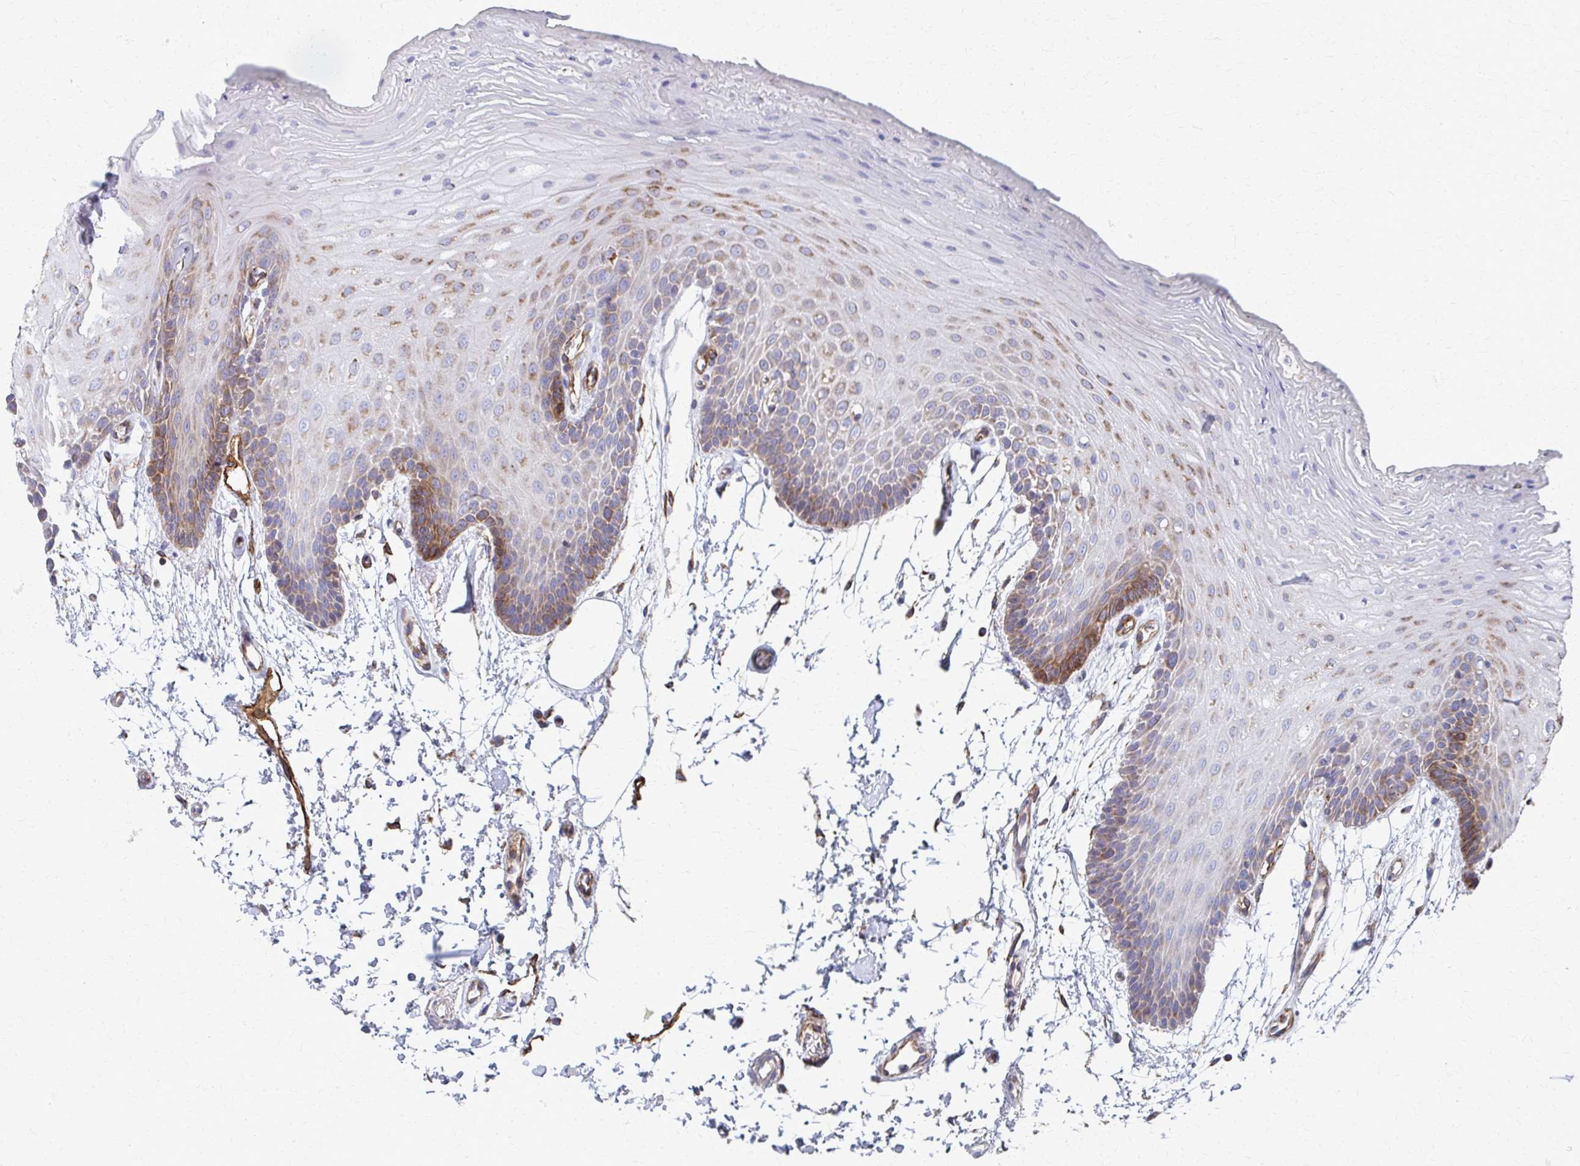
{"staining": {"intensity": "moderate", "quantity": "25%-75%", "location": "cytoplasmic/membranous"}, "tissue": "oral mucosa", "cell_type": "Squamous epithelial cells", "image_type": "normal", "snomed": [{"axis": "morphology", "description": "Normal tissue, NOS"}, {"axis": "morphology", "description": "Squamous cell carcinoma, NOS"}, {"axis": "topography", "description": "Oral tissue"}, {"axis": "topography", "description": "Tounge, NOS"}, {"axis": "topography", "description": "Head-Neck"}], "caption": "Immunohistochemistry (DAB) staining of normal oral mucosa reveals moderate cytoplasmic/membranous protein expression in approximately 25%-75% of squamous epithelial cells. (DAB (3,3'-diaminobenzidine) IHC, brown staining for protein, blue staining for nuclei).", "gene": "FAHD1", "patient": {"sex": "male", "age": 62}}